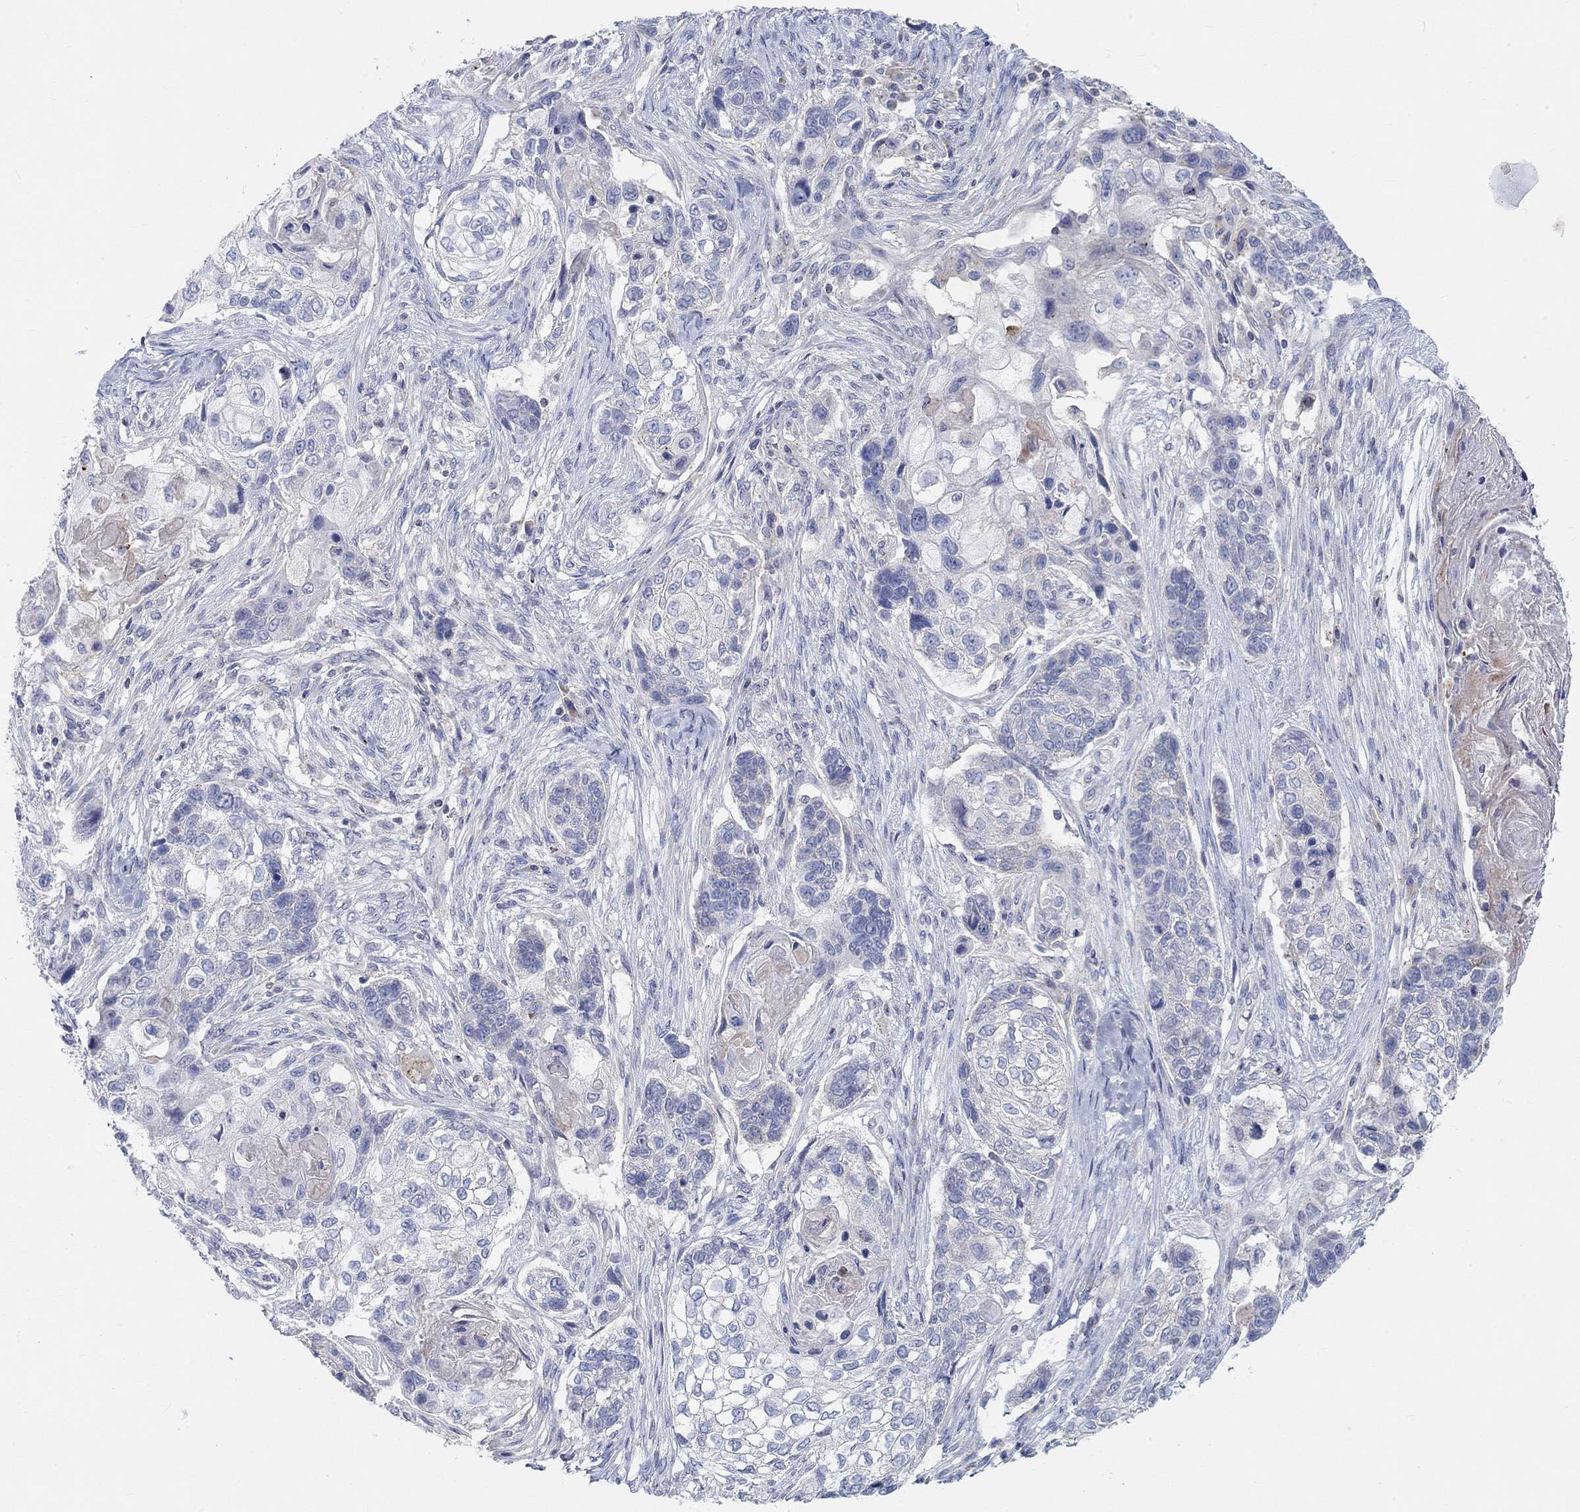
{"staining": {"intensity": "negative", "quantity": "none", "location": "none"}, "tissue": "lung cancer", "cell_type": "Tumor cells", "image_type": "cancer", "snomed": [{"axis": "morphology", "description": "Normal tissue, NOS"}, {"axis": "morphology", "description": "Squamous cell carcinoma, NOS"}, {"axis": "topography", "description": "Bronchus"}, {"axis": "topography", "description": "Lung"}], "caption": "An immunohistochemistry (IHC) micrograph of squamous cell carcinoma (lung) is shown. There is no staining in tumor cells of squamous cell carcinoma (lung).", "gene": "NAV3", "patient": {"sex": "male", "age": 69}}